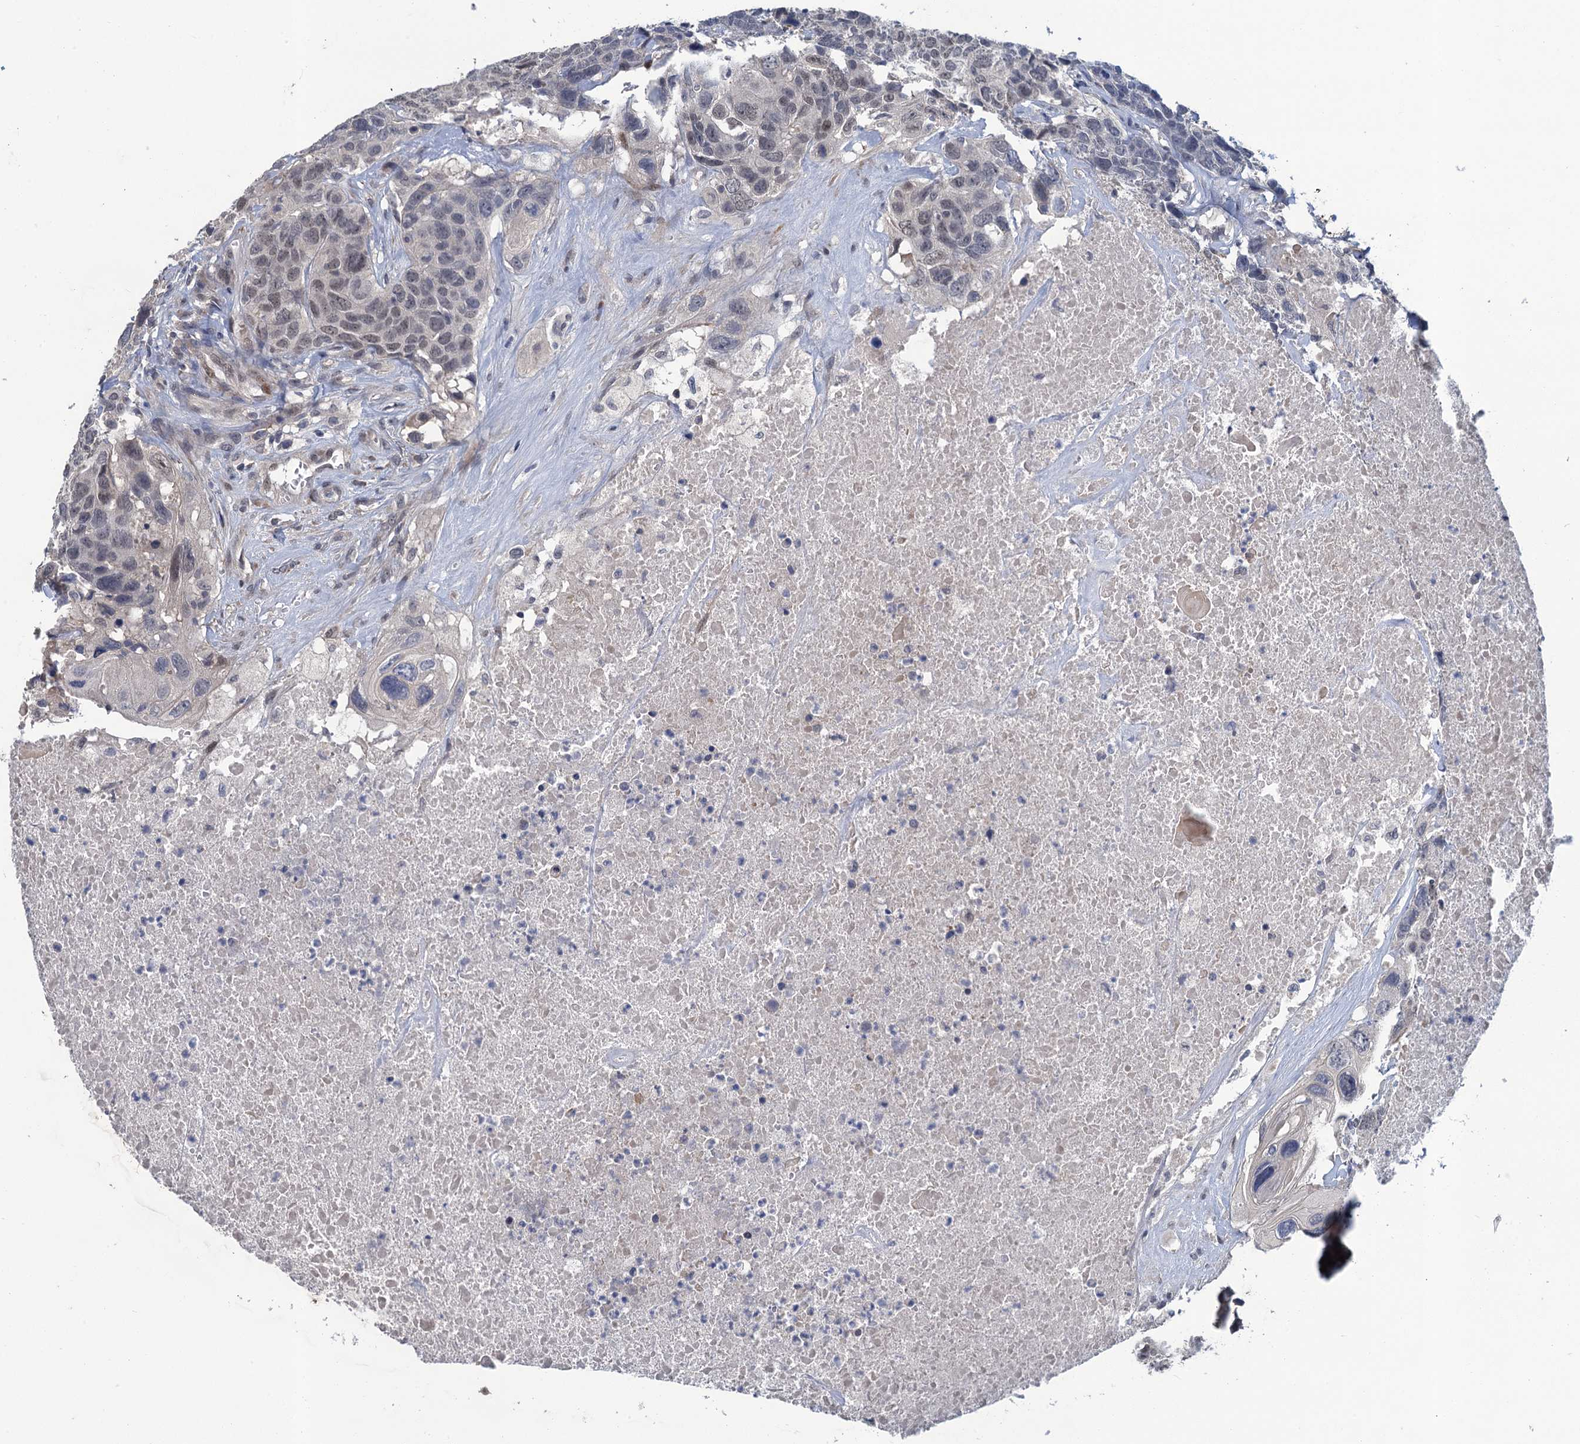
{"staining": {"intensity": "weak", "quantity": "<25%", "location": "nuclear"}, "tissue": "head and neck cancer", "cell_type": "Tumor cells", "image_type": "cancer", "snomed": [{"axis": "morphology", "description": "Squamous cell carcinoma, NOS"}, {"axis": "topography", "description": "Head-Neck"}], "caption": "A micrograph of human head and neck squamous cell carcinoma is negative for staining in tumor cells.", "gene": "MRFAP1", "patient": {"sex": "male", "age": 66}}